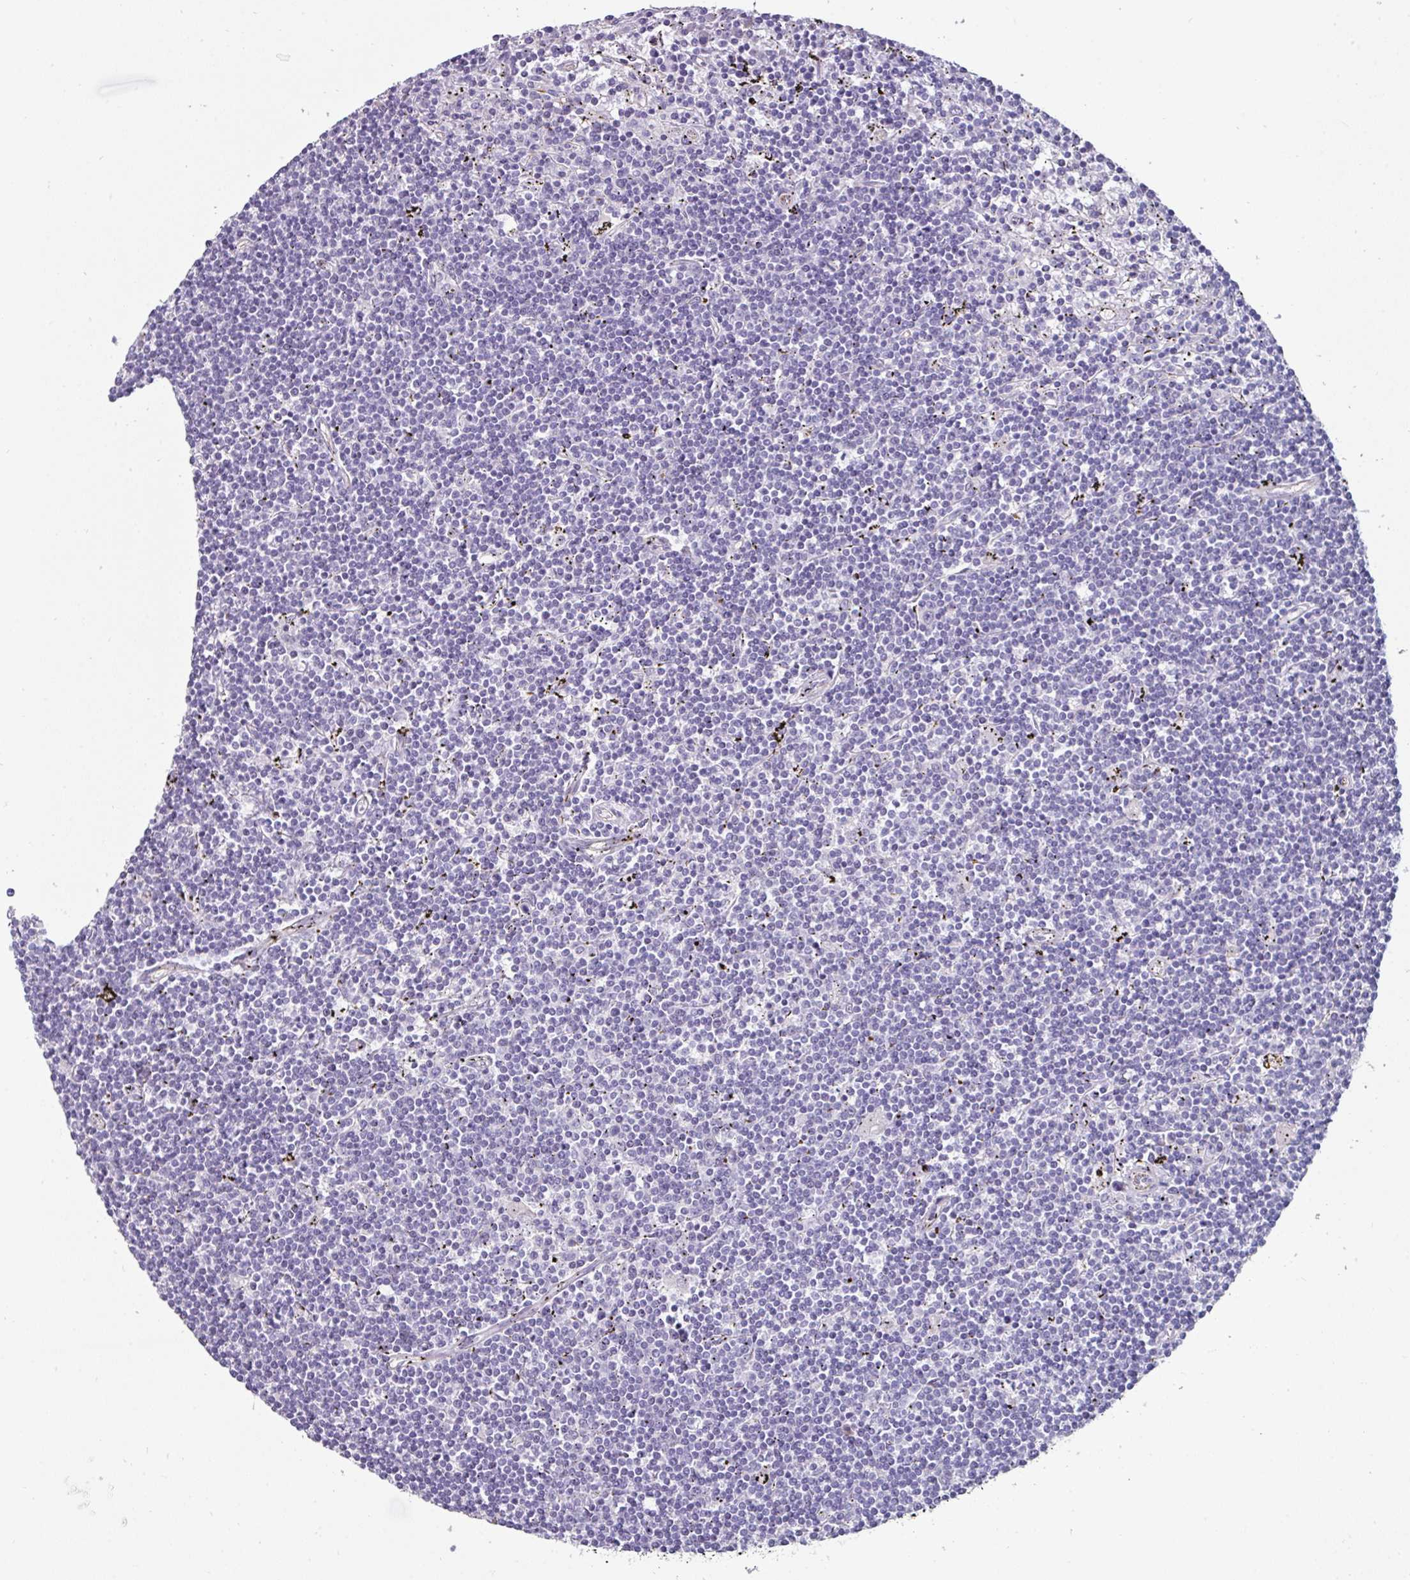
{"staining": {"intensity": "negative", "quantity": "none", "location": "none"}, "tissue": "lymphoma", "cell_type": "Tumor cells", "image_type": "cancer", "snomed": [{"axis": "morphology", "description": "Malignant lymphoma, non-Hodgkin's type, Low grade"}, {"axis": "topography", "description": "Spleen"}], "caption": "This is a image of immunohistochemistry staining of lymphoma, which shows no positivity in tumor cells.", "gene": "EYA3", "patient": {"sex": "male", "age": 76}}